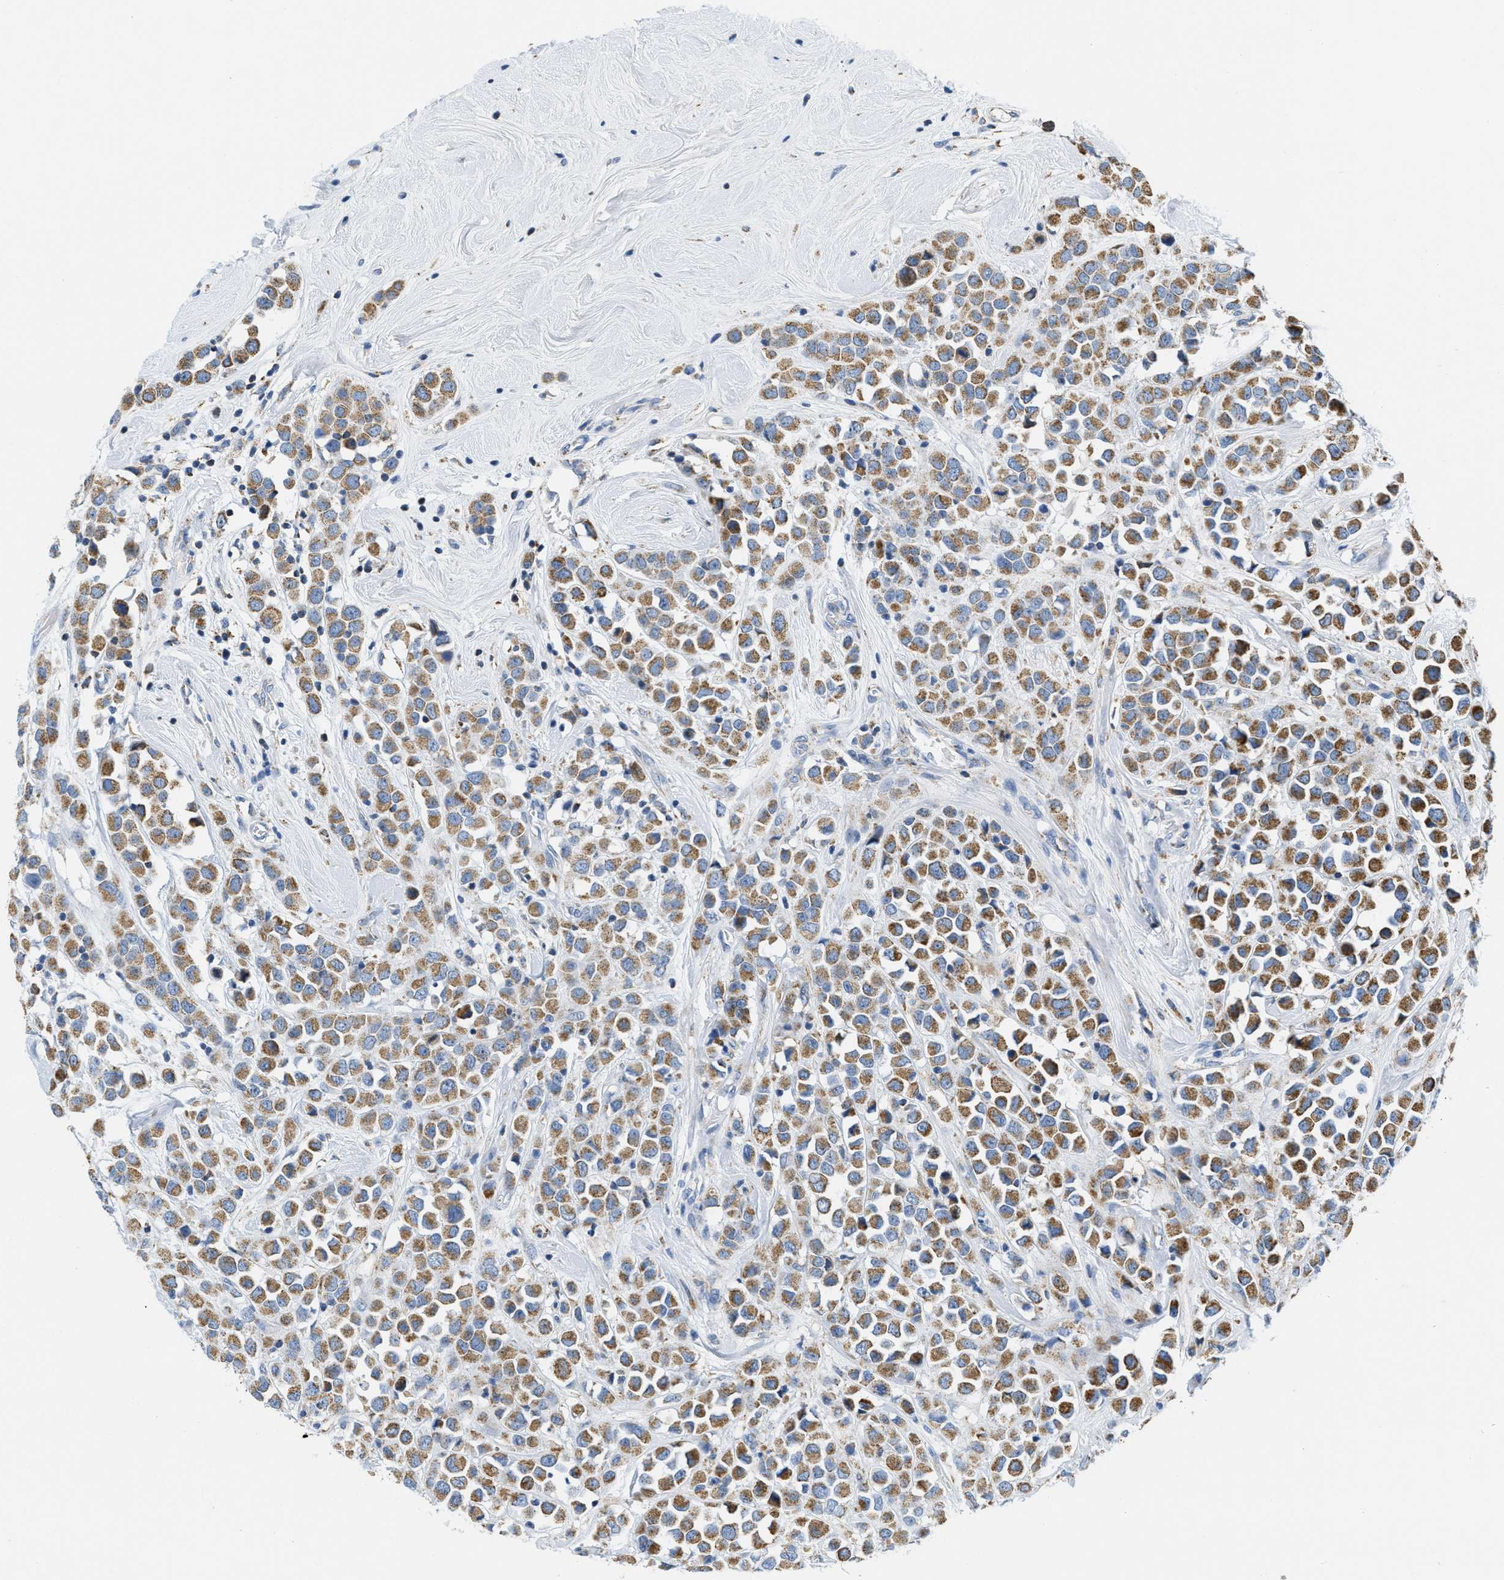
{"staining": {"intensity": "moderate", "quantity": ">75%", "location": "cytoplasmic/membranous"}, "tissue": "breast cancer", "cell_type": "Tumor cells", "image_type": "cancer", "snomed": [{"axis": "morphology", "description": "Duct carcinoma"}, {"axis": "topography", "description": "Breast"}], "caption": "There is medium levels of moderate cytoplasmic/membranous expression in tumor cells of infiltrating ductal carcinoma (breast), as demonstrated by immunohistochemical staining (brown color).", "gene": "KCNJ5", "patient": {"sex": "female", "age": 61}}